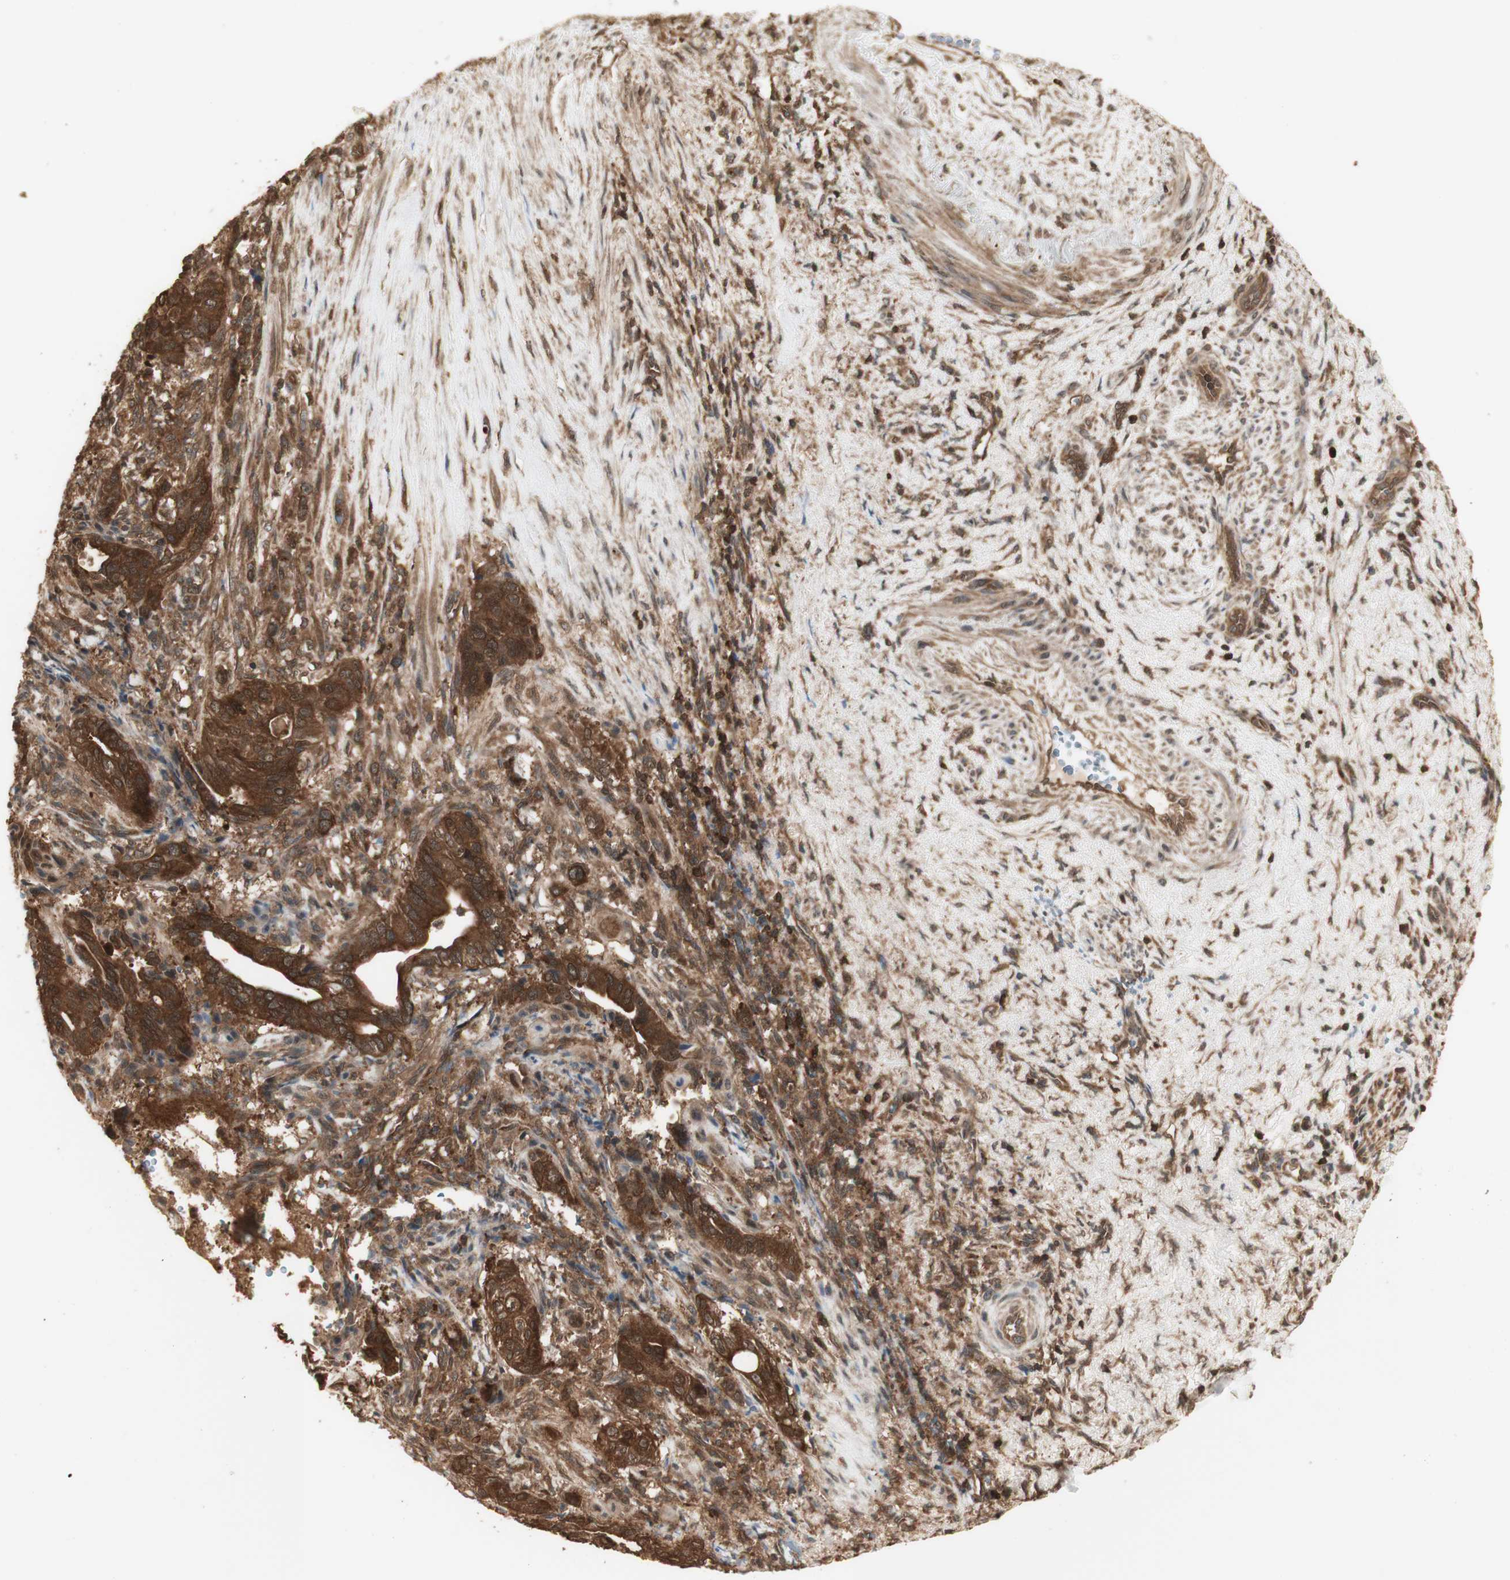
{"staining": {"intensity": "moderate", "quantity": ">75%", "location": "cytoplasmic/membranous"}, "tissue": "liver cancer", "cell_type": "Tumor cells", "image_type": "cancer", "snomed": [{"axis": "morphology", "description": "Cholangiocarcinoma"}, {"axis": "topography", "description": "Liver"}], "caption": "A medium amount of moderate cytoplasmic/membranous expression is present in approximately >75% of tumor cells in liver cancer tissue.", "gene": "YWHAB", "patient": {"sex": "female", "age": 67}}